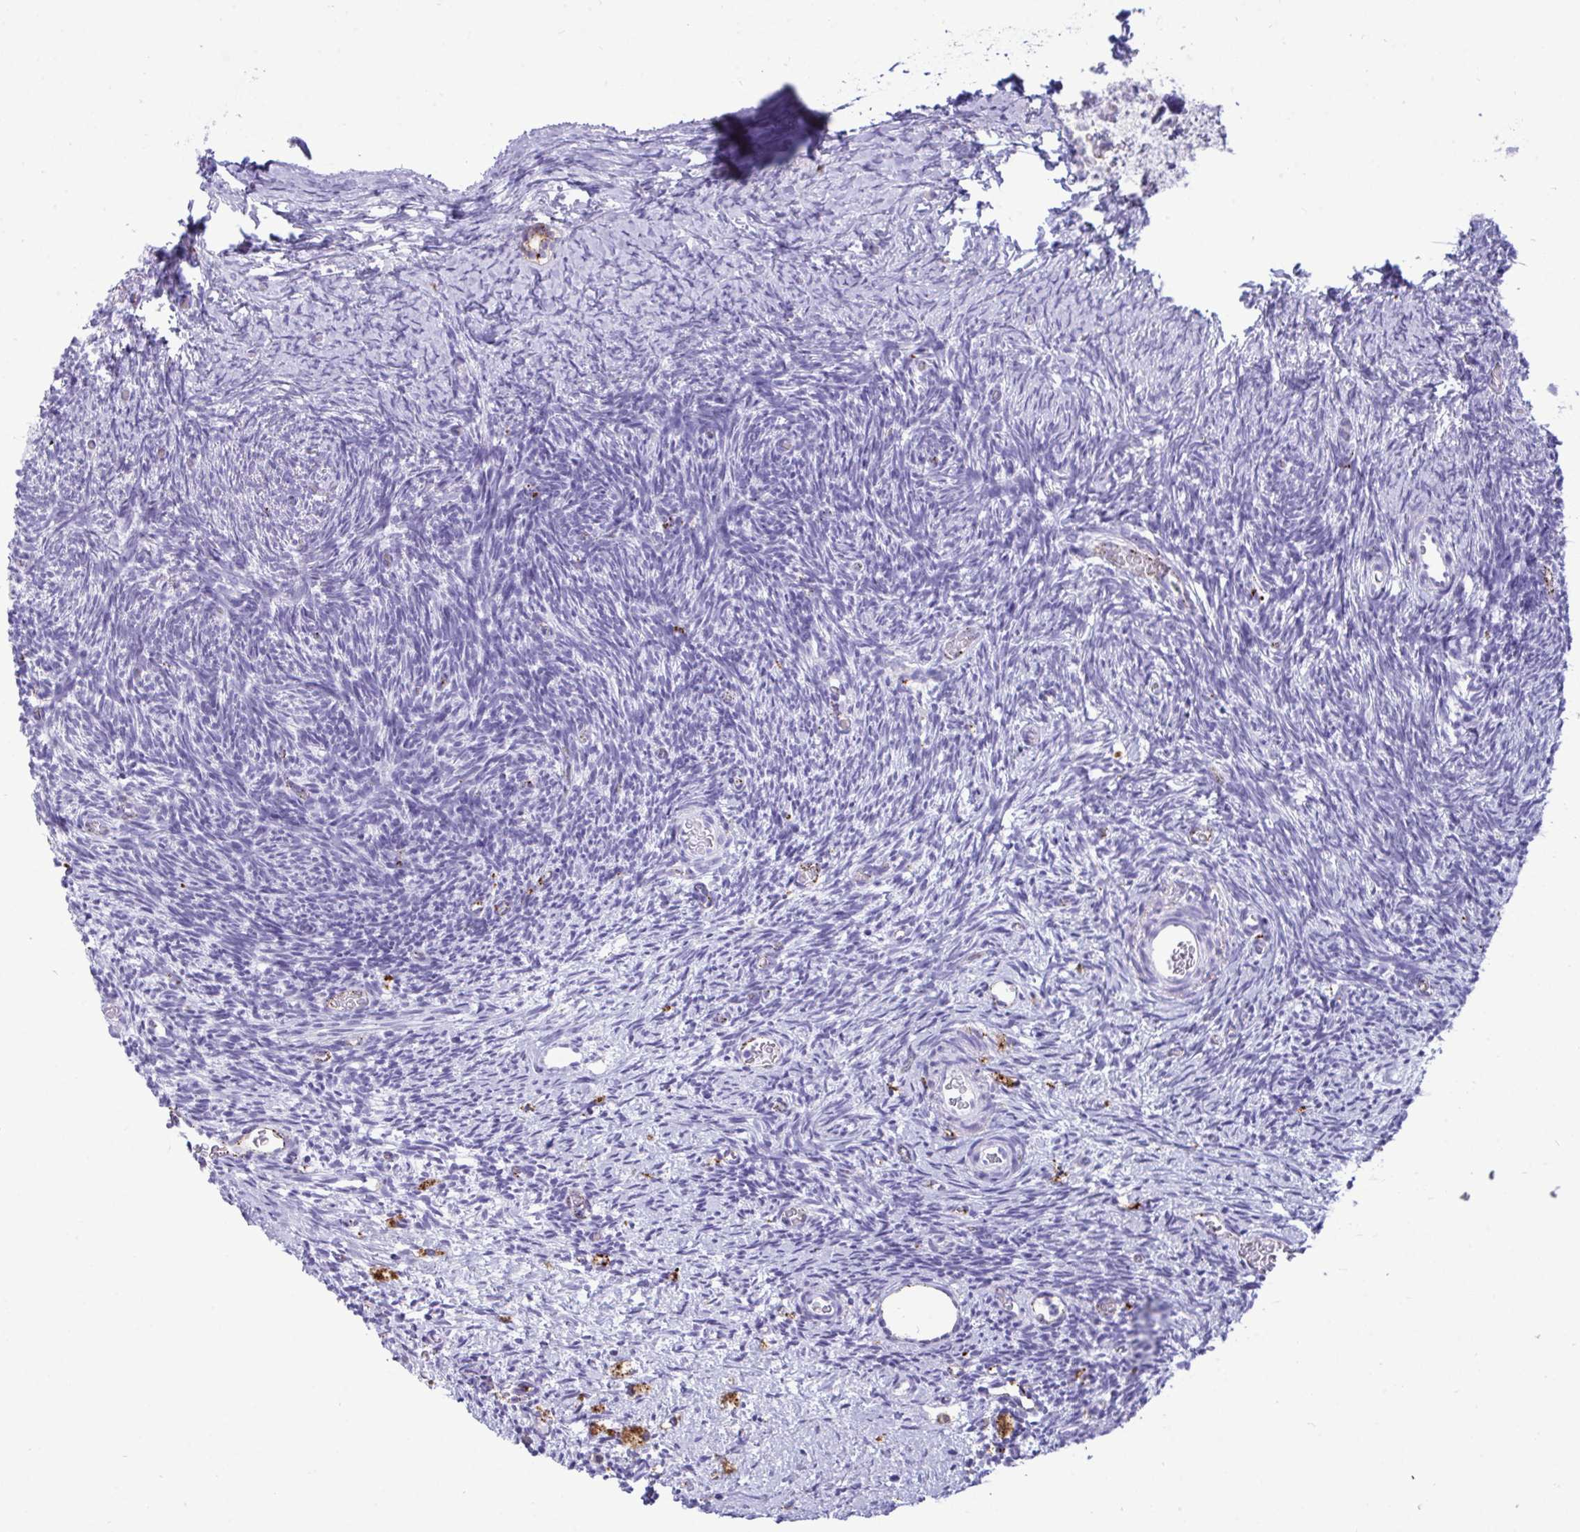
{"staining": {"intensity": "negative", "quantity": "none", "location": "none"}, "tissue": "ovary", "cell_type": "Follicle cells", "image_type": "normal", "snomed": [{"axis": "morphology", "description": "Normal tissue, NOS"}, {"axis": "topography", "description": "Ovary"}], "caption": "Ovary was stained to show a protein in brown. There is no significant positivity in follicle cells. The staining is performed using DAB brown chromogen with nuclei counter-stained in using hematoxylin.", "gene": "CPVL", "patient": {"sex": "female", "age": 39}}